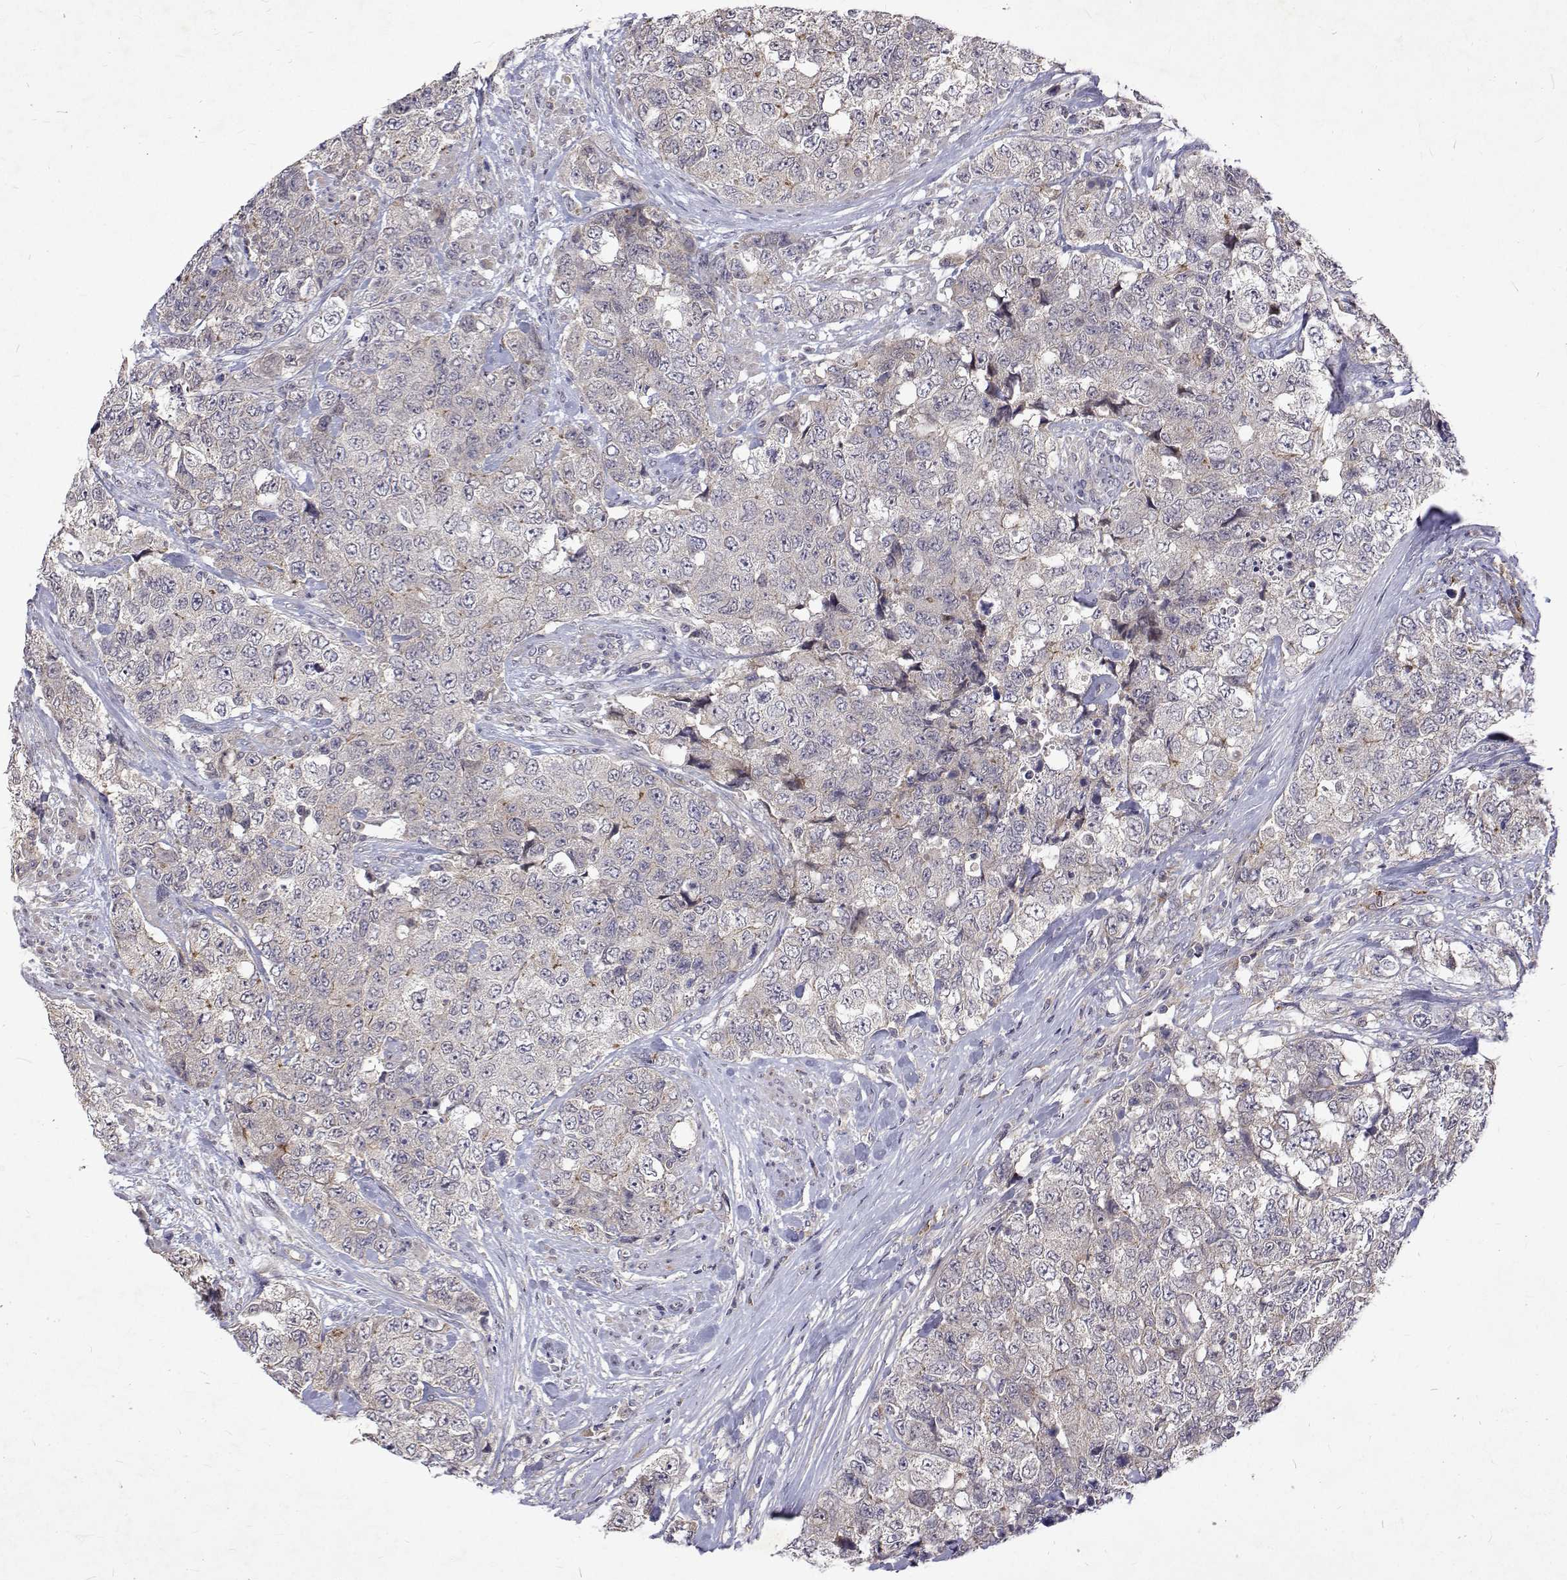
{"staining": {"intensity": "negative", "quantity": "none", "location": "none"}, "tissue": "urothelial cancer", "cell_type": "Tumor cells", "image_type": "cancer", "snomed": [{"axis": "morphology", "description": "Urothelial carcinoma, High grade"}, {"axis": "topography", "description": "Urinary bladder"}], "caption": "Urothelial cancer was stained to show a protein in brown. There is no significant staining in tumor cells.", "gene": "ALKBH8", "patient": {"sex": "female", "age": 78}}